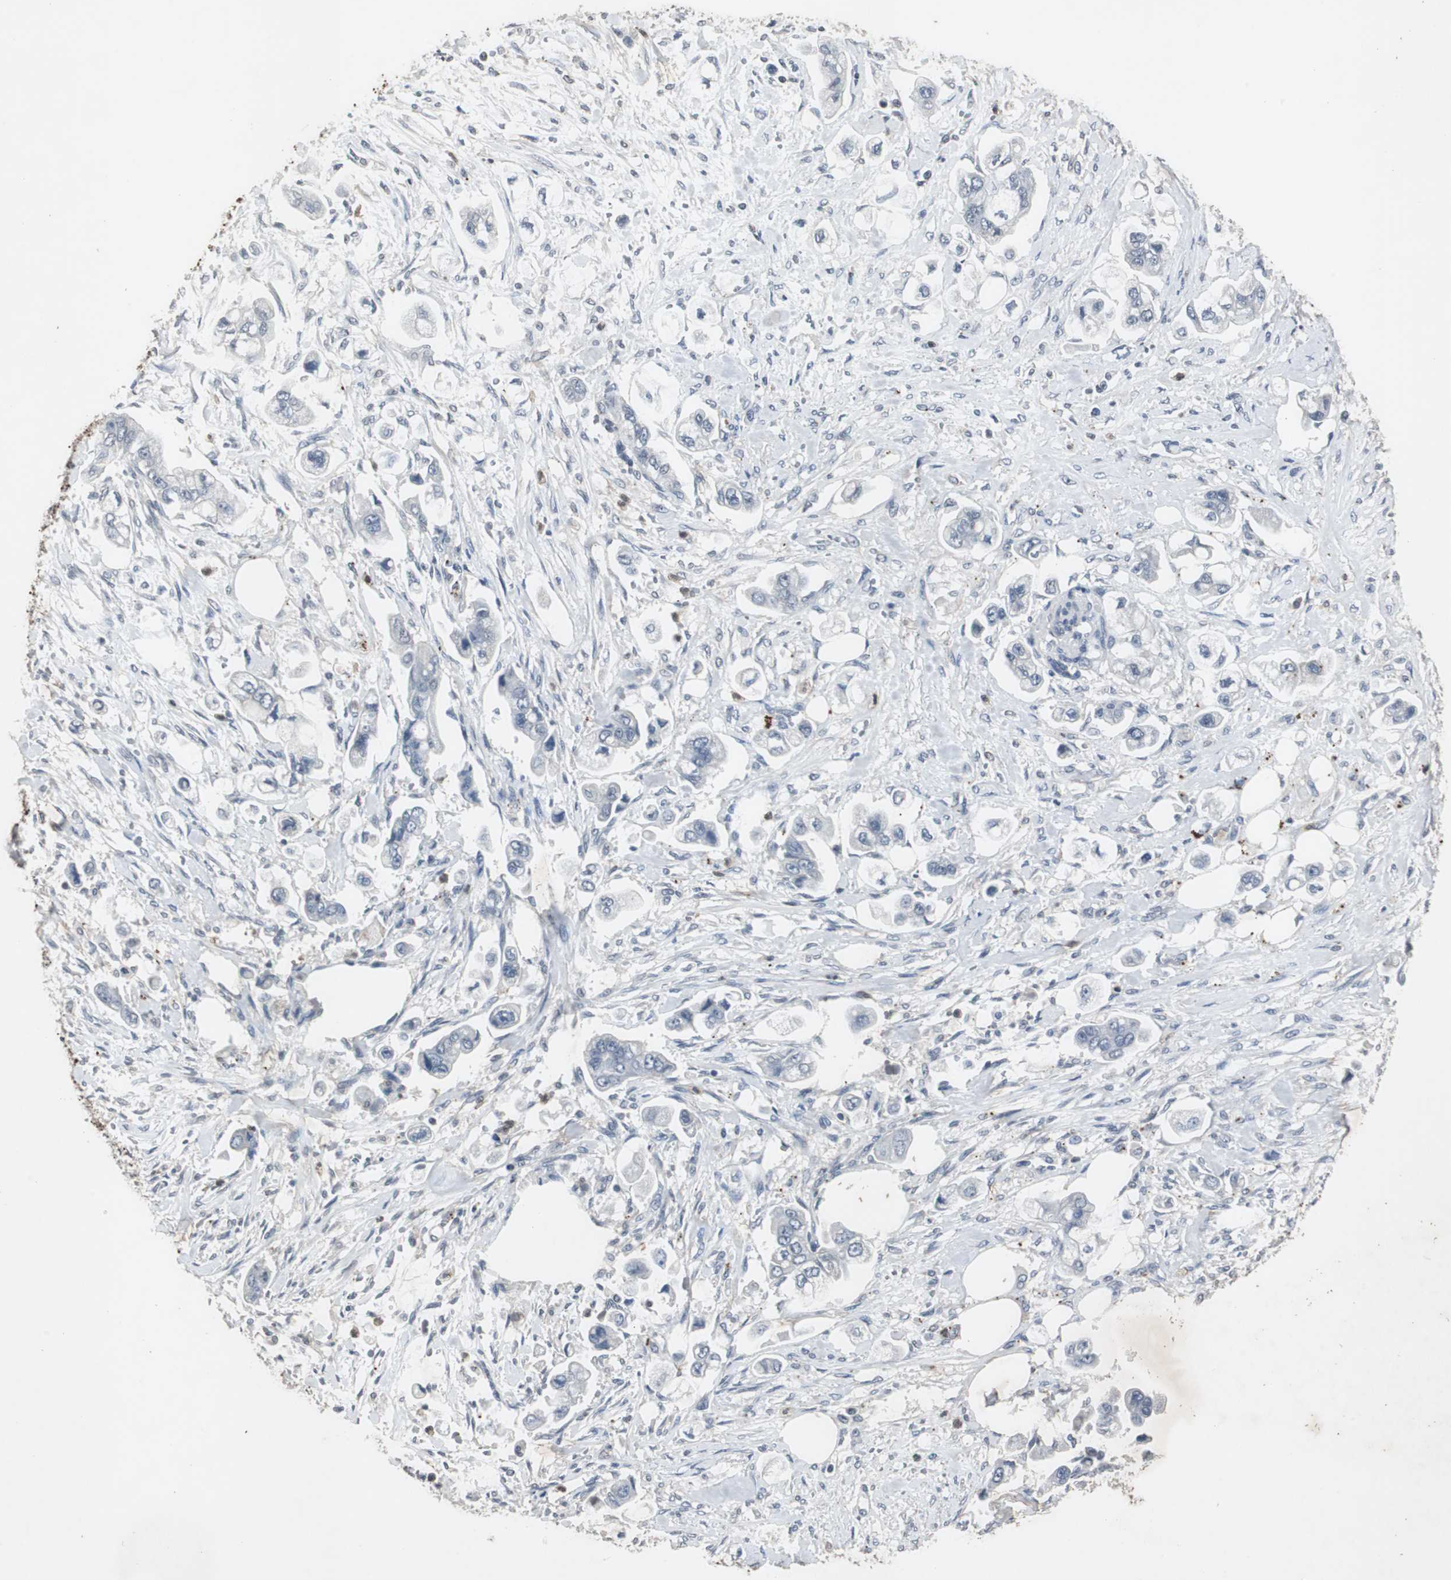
{"staining": {"intensity": "negative", "quantity": "none", "location": "none"}, "tissue": "stomach cancer", "cell_type": "Tumor cells", "image_type": "cancer", "snomed": [{"axis": "morphology", "description": "Adenocarcinoma, NOS"}, {"axis": "topography", "description": "Stomach"}], "caption": "This is an IHC image of human stomach cancer. There is no expression in tumor cells.", "gene": "ADNP2", "patient": {"sex": "male", "age": 62}}